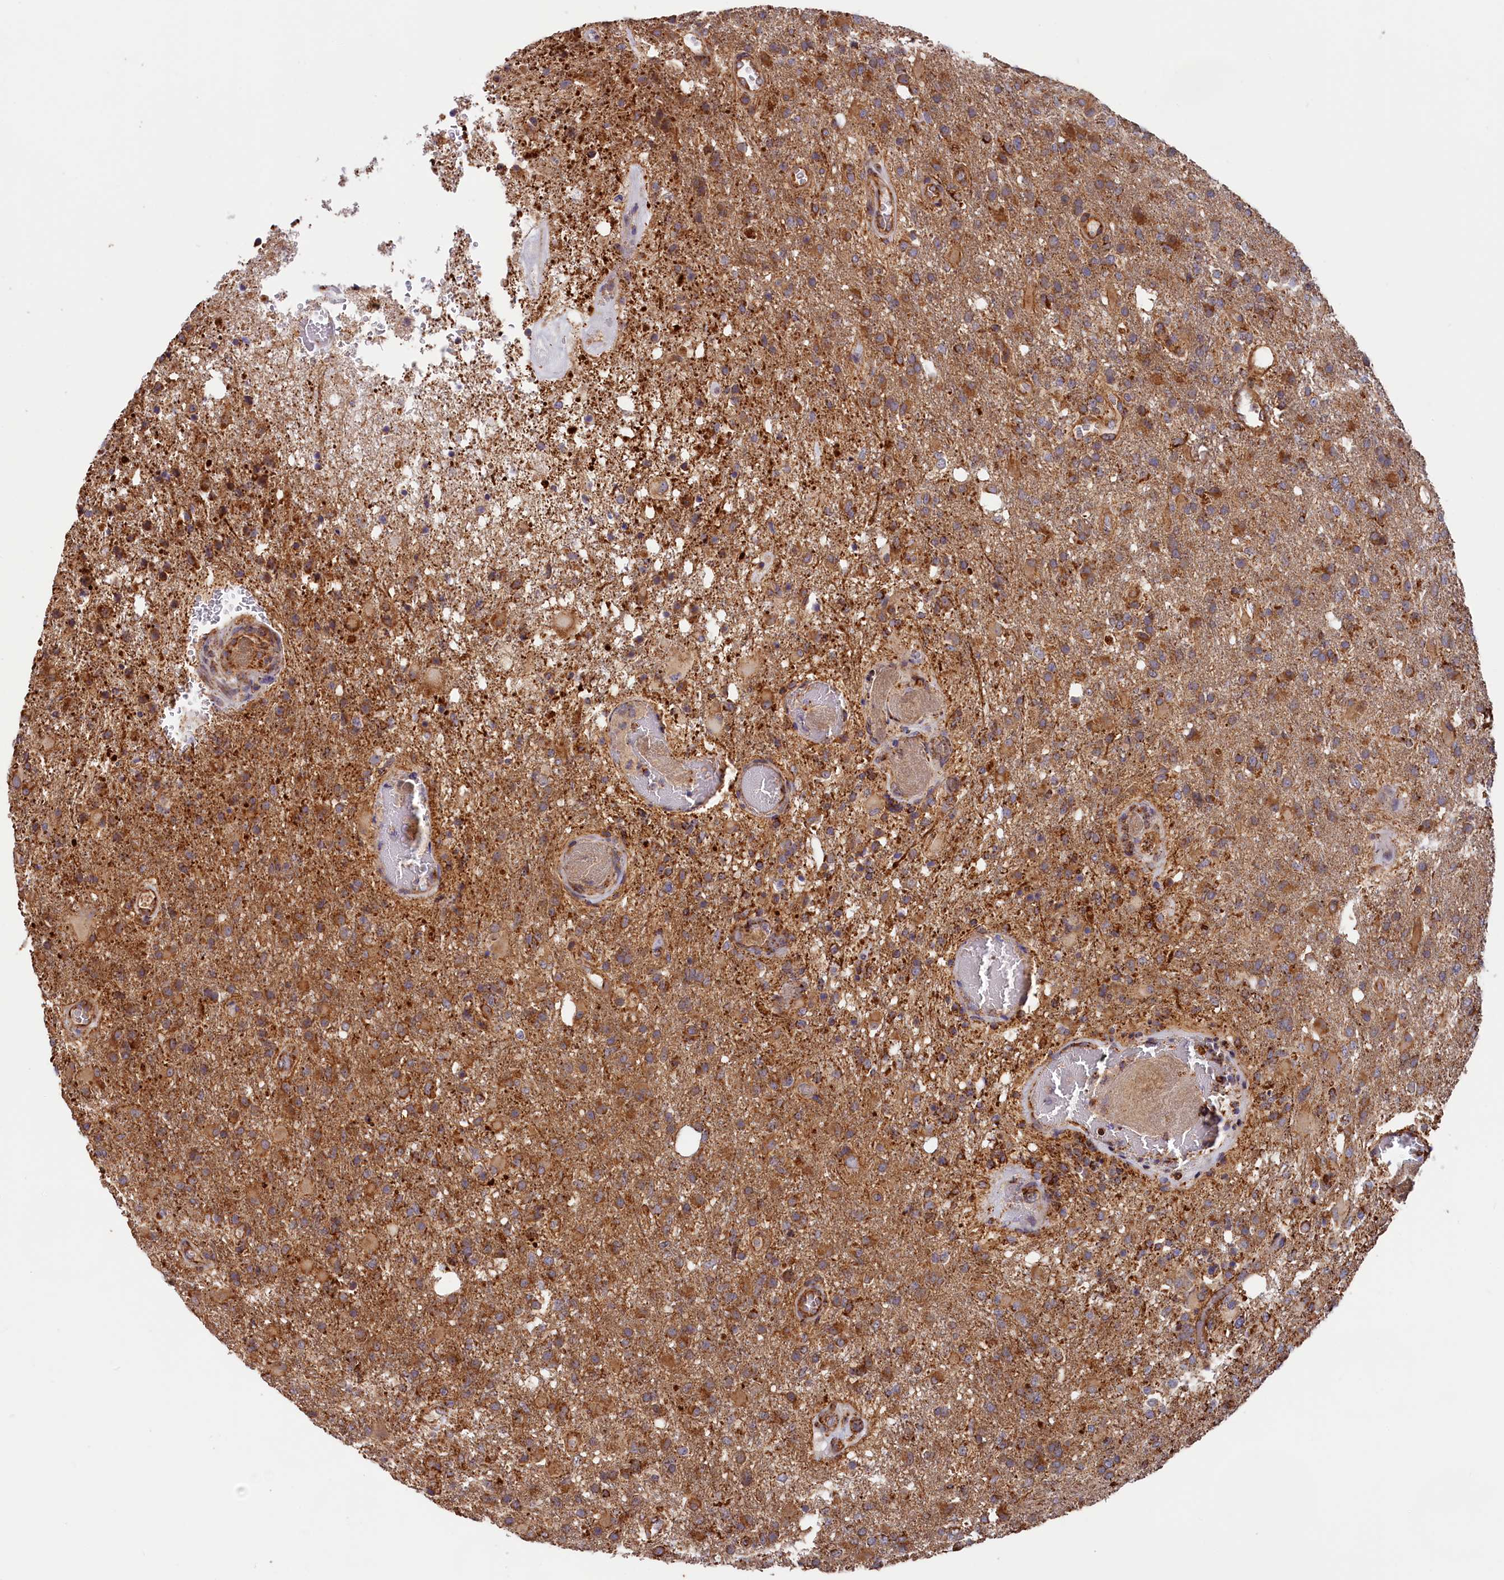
{"staining": {"intensity": "moderate", "quantity": ">75%", "location": "cytoplasmic/membranous"}, "tissue": "glioma", "cell_type": "Tumor cells", "image_type": "cancer", "snomed": [{"axis": "morphology", "description": "Glioma, malignant, High grade"}, {"axis": "topography", "description": "Brain"}], "caption": "High-power microscopy captured an IHC image of malignant glioma (high-grade), revealing moderate cytoplasmic/membranous staining in about >75% of tumor cells.", "gene": "MACROD1", "patient": {"sex": "female", "age": 74}}